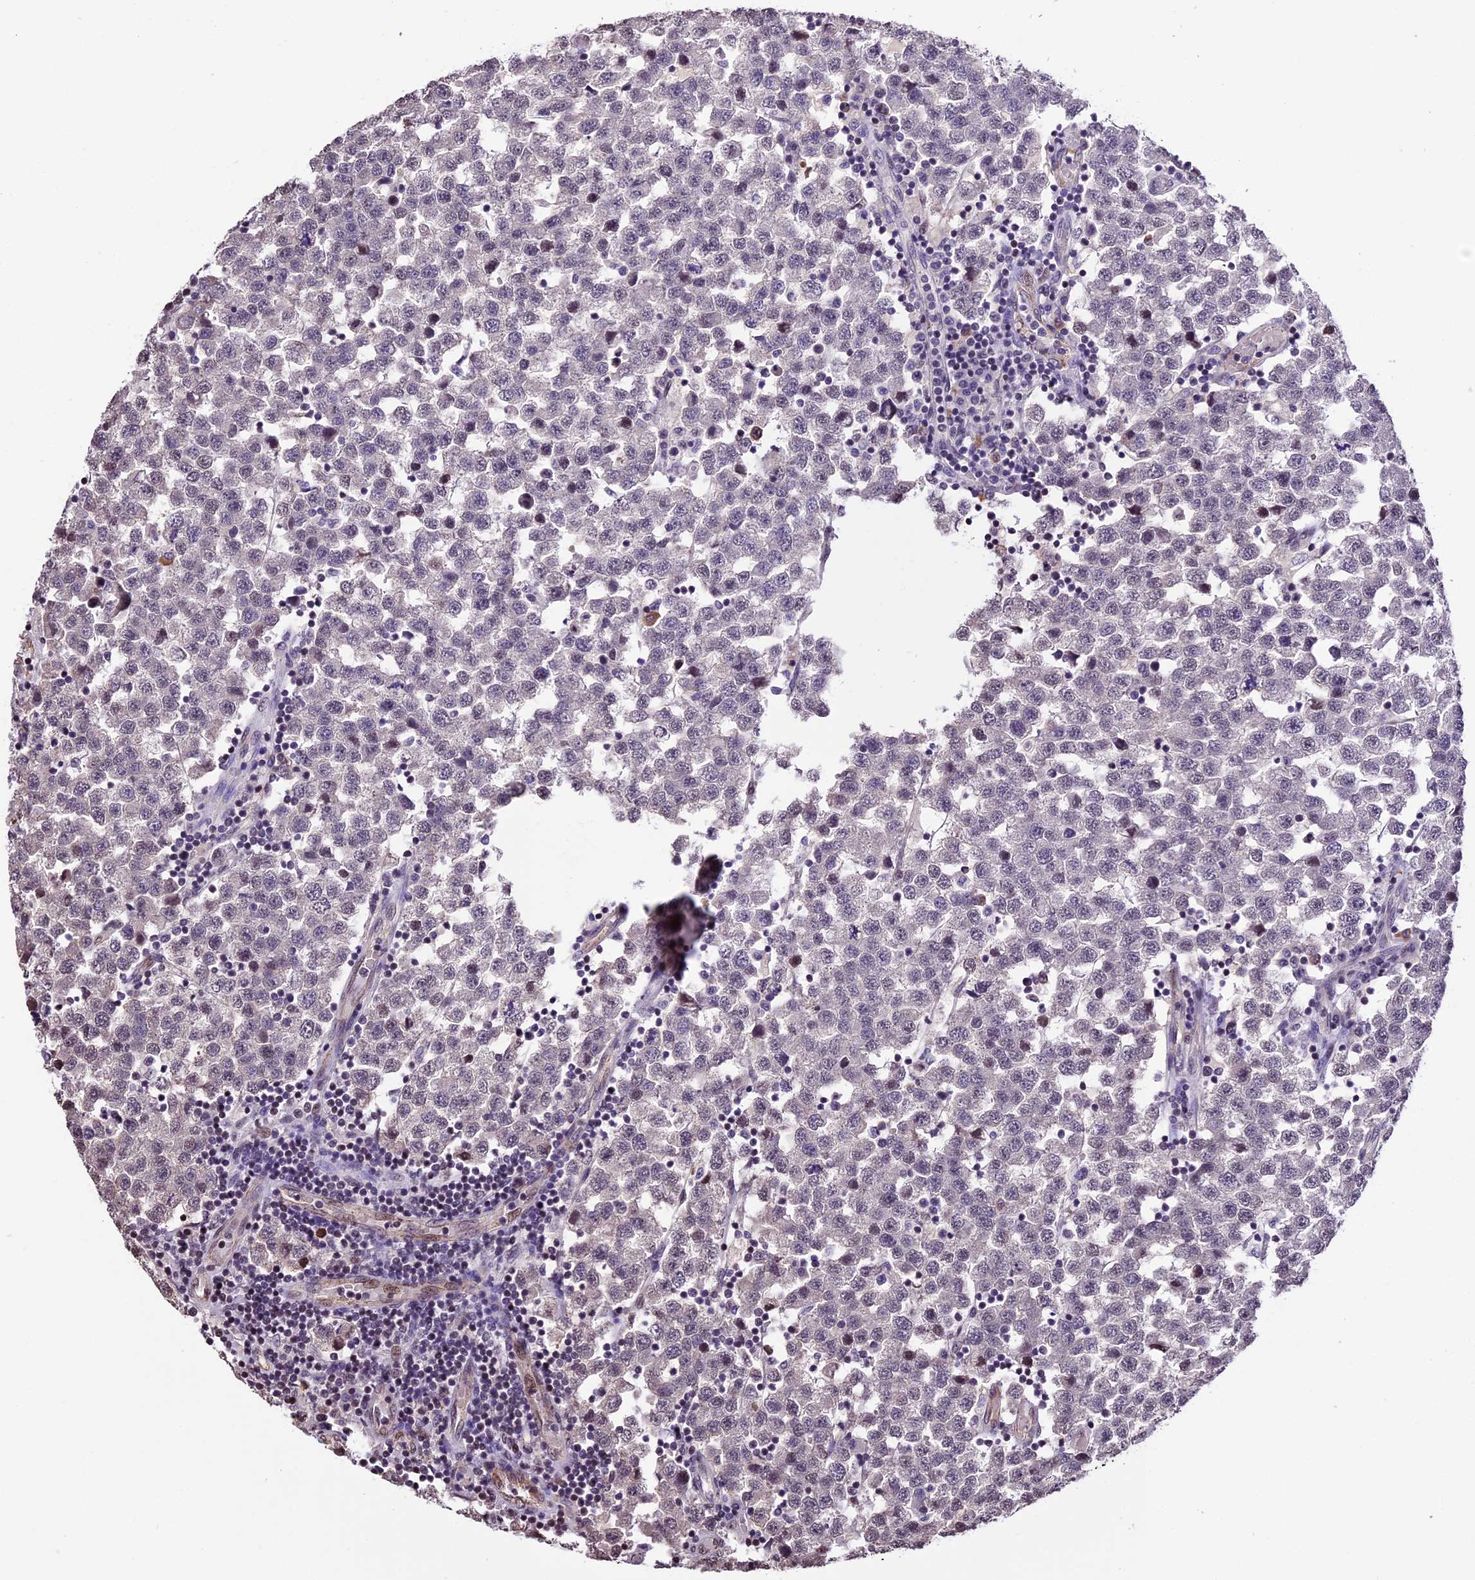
{"staining": {"intensity": "negative", "quantity": "none", "location": "none"}, "tissue": "testis cancer", "cell_type": "Tumor cells", "image_type": "cancer", "snomed": [{"axis": "morphology", "description": "Seminoma, NOS"}, {"axis": "topography", "description": "Testis"}], "caption": "Tumor cells are negative for protein expression in human seminoma (testis).", "gene": "POLR3E", "patient": {"sex": "male", "age": 34}}